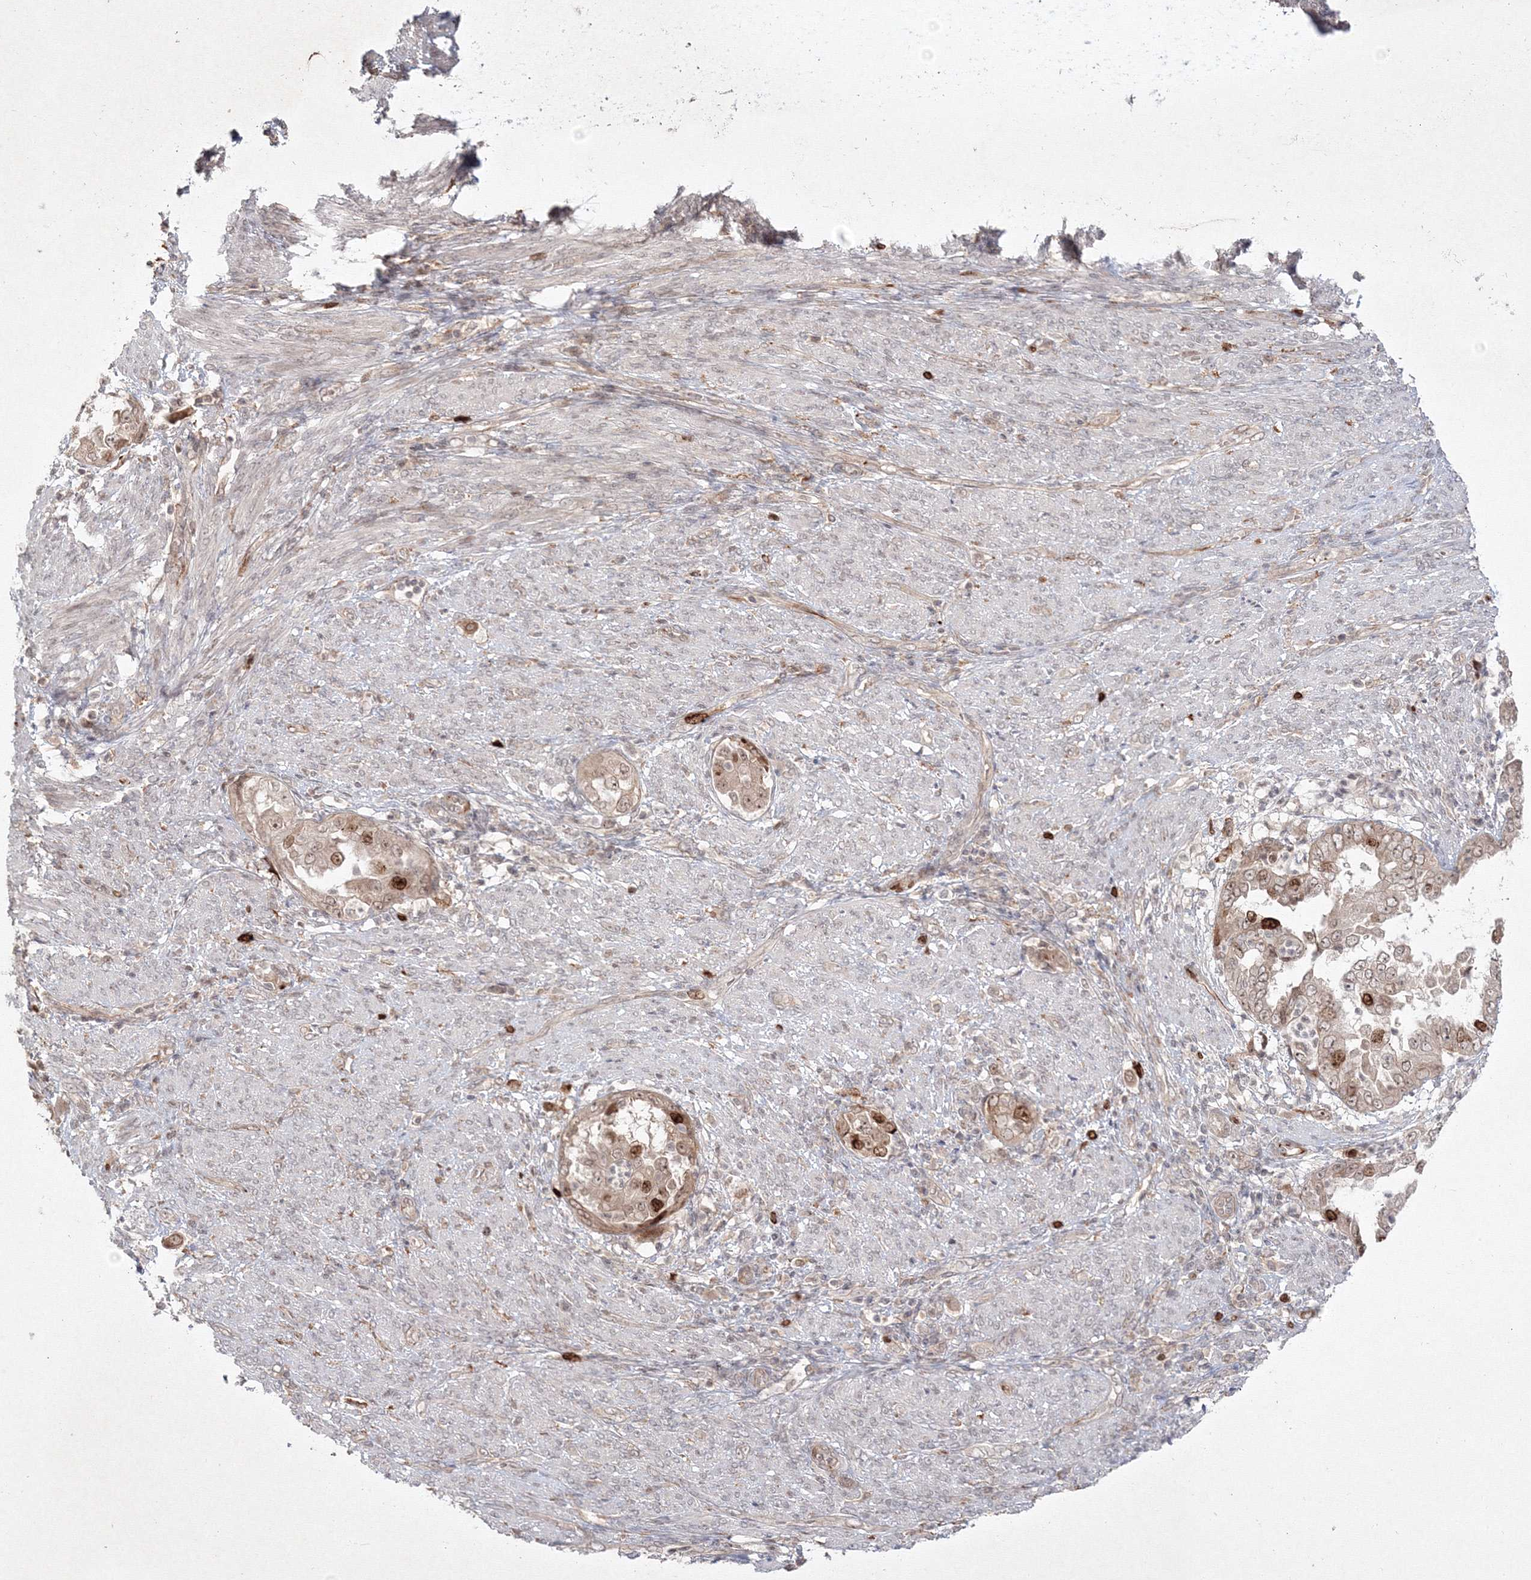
{"staining": {"intensity": "moderate", "quantity": ">75%", "location": "cytoplasmic/membranous,nuclear"}, "tissue": "endometrial cancer", "cell_type": "Tumor cells", "image_type": "cancer", "snomed": [{"axis": "morphology", "description": "Adenocarcinoma, NOS"}, {"axis": "topography", "description": "Endometrium"}], "caption": "Immunohistochemical staining of human endometrial cancer (adenocarcinoma) shows moderate cytoplasmic/membranous and nuclear protein staining in about >75% of tumor cells.", "gene": "KIF20A", "patient": {"sex": "female", "age": 85}}